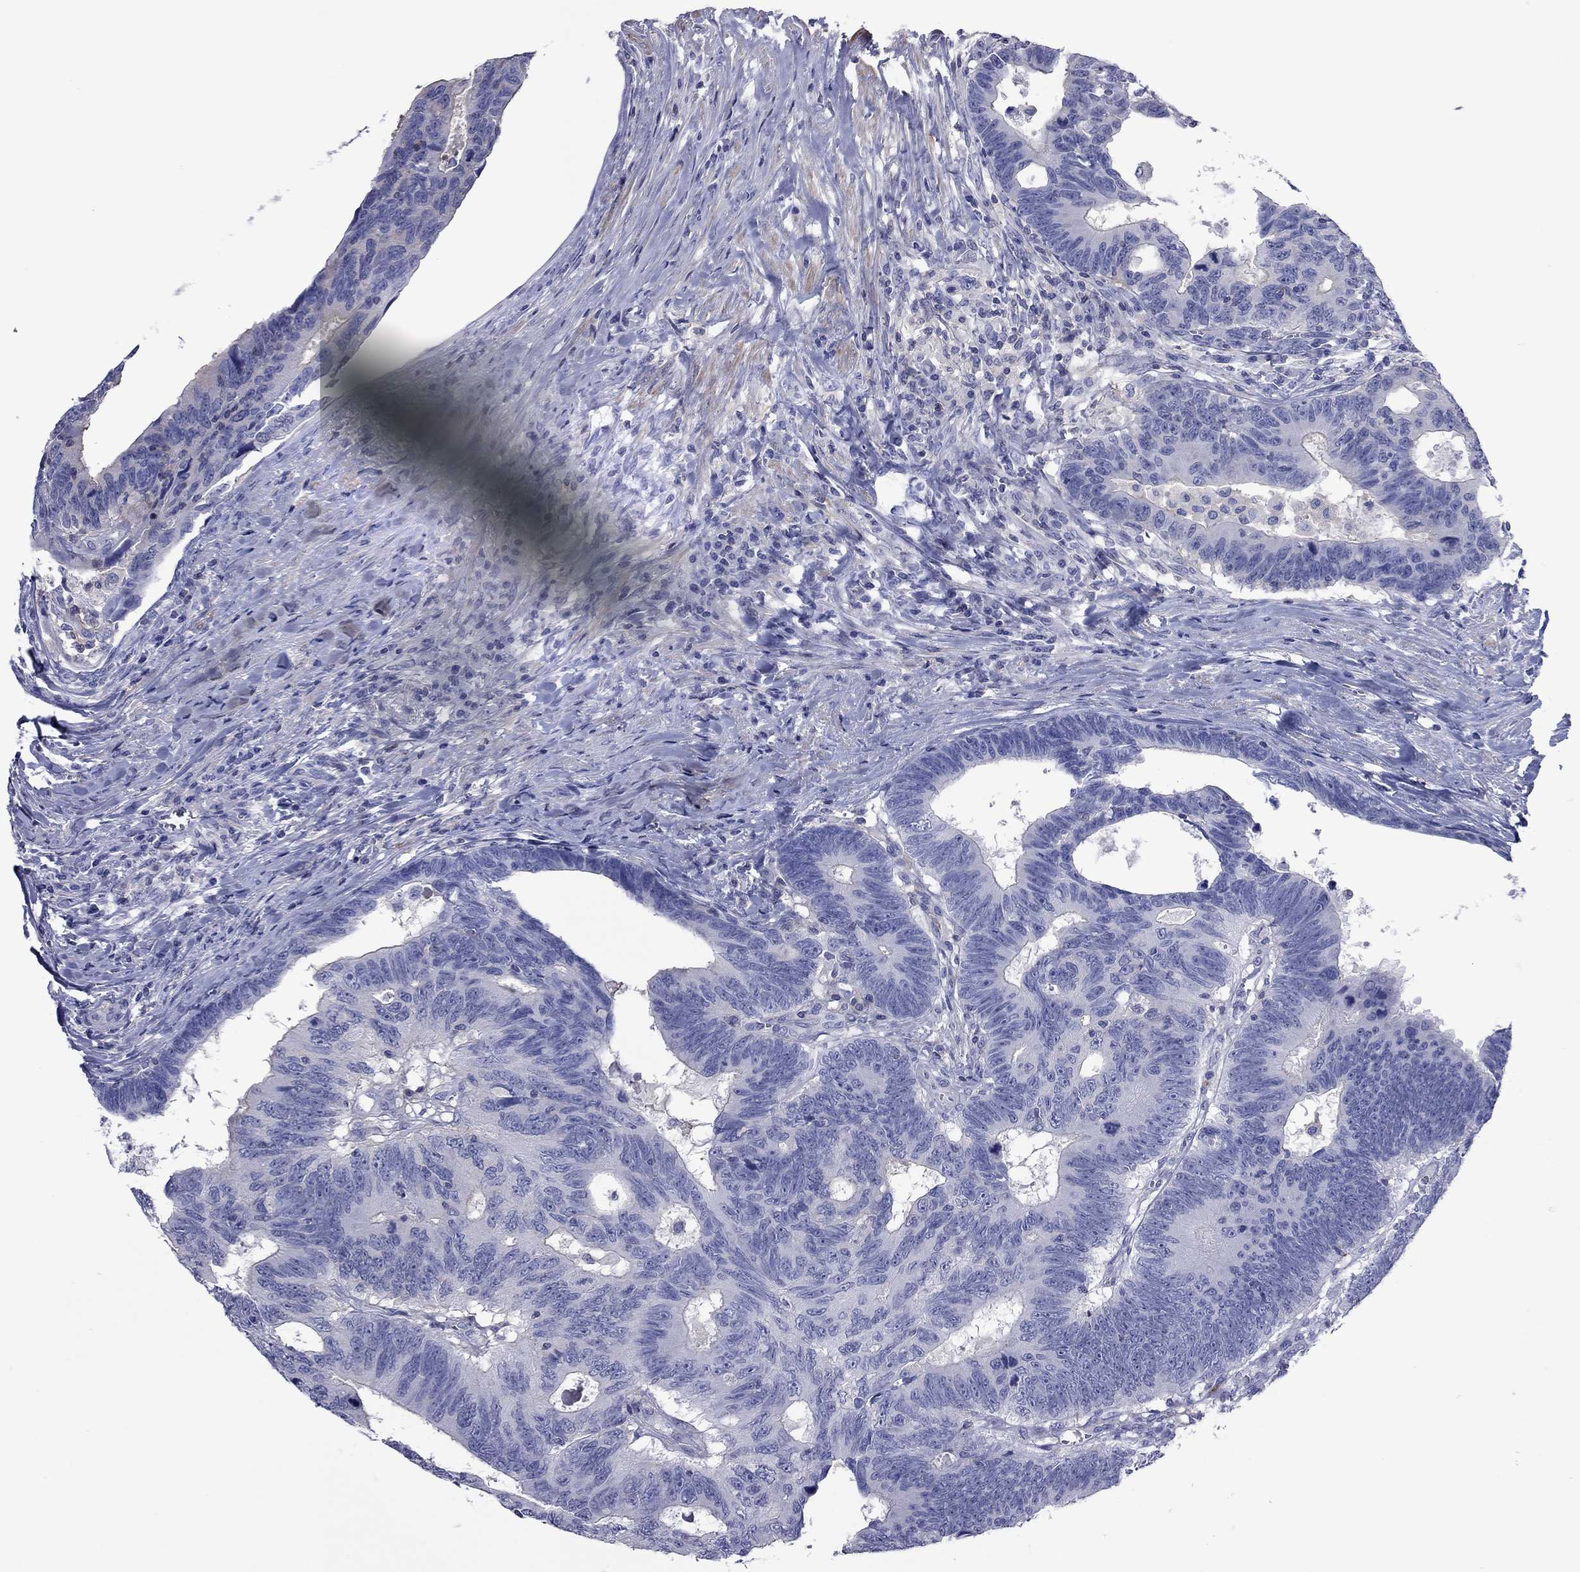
{"staining": {"intensity": "negative", "quantity": "none", "location": "none"}, "tissue": "colorectal cancer", "cell_type": "Tumor cells", "image_type": "cancer", "snomed": [{"axis": "morphology", "description": "Adenocarcinoma, NOS"}, {"axis": "topography", "description": "Colon"}], "caption": "IHC of human colorectal cancer (adenocarcinoma) shows no staining in tumor cells.", "gene": "ACTL7B", "patient": {"sex": "female", "age": 77}}